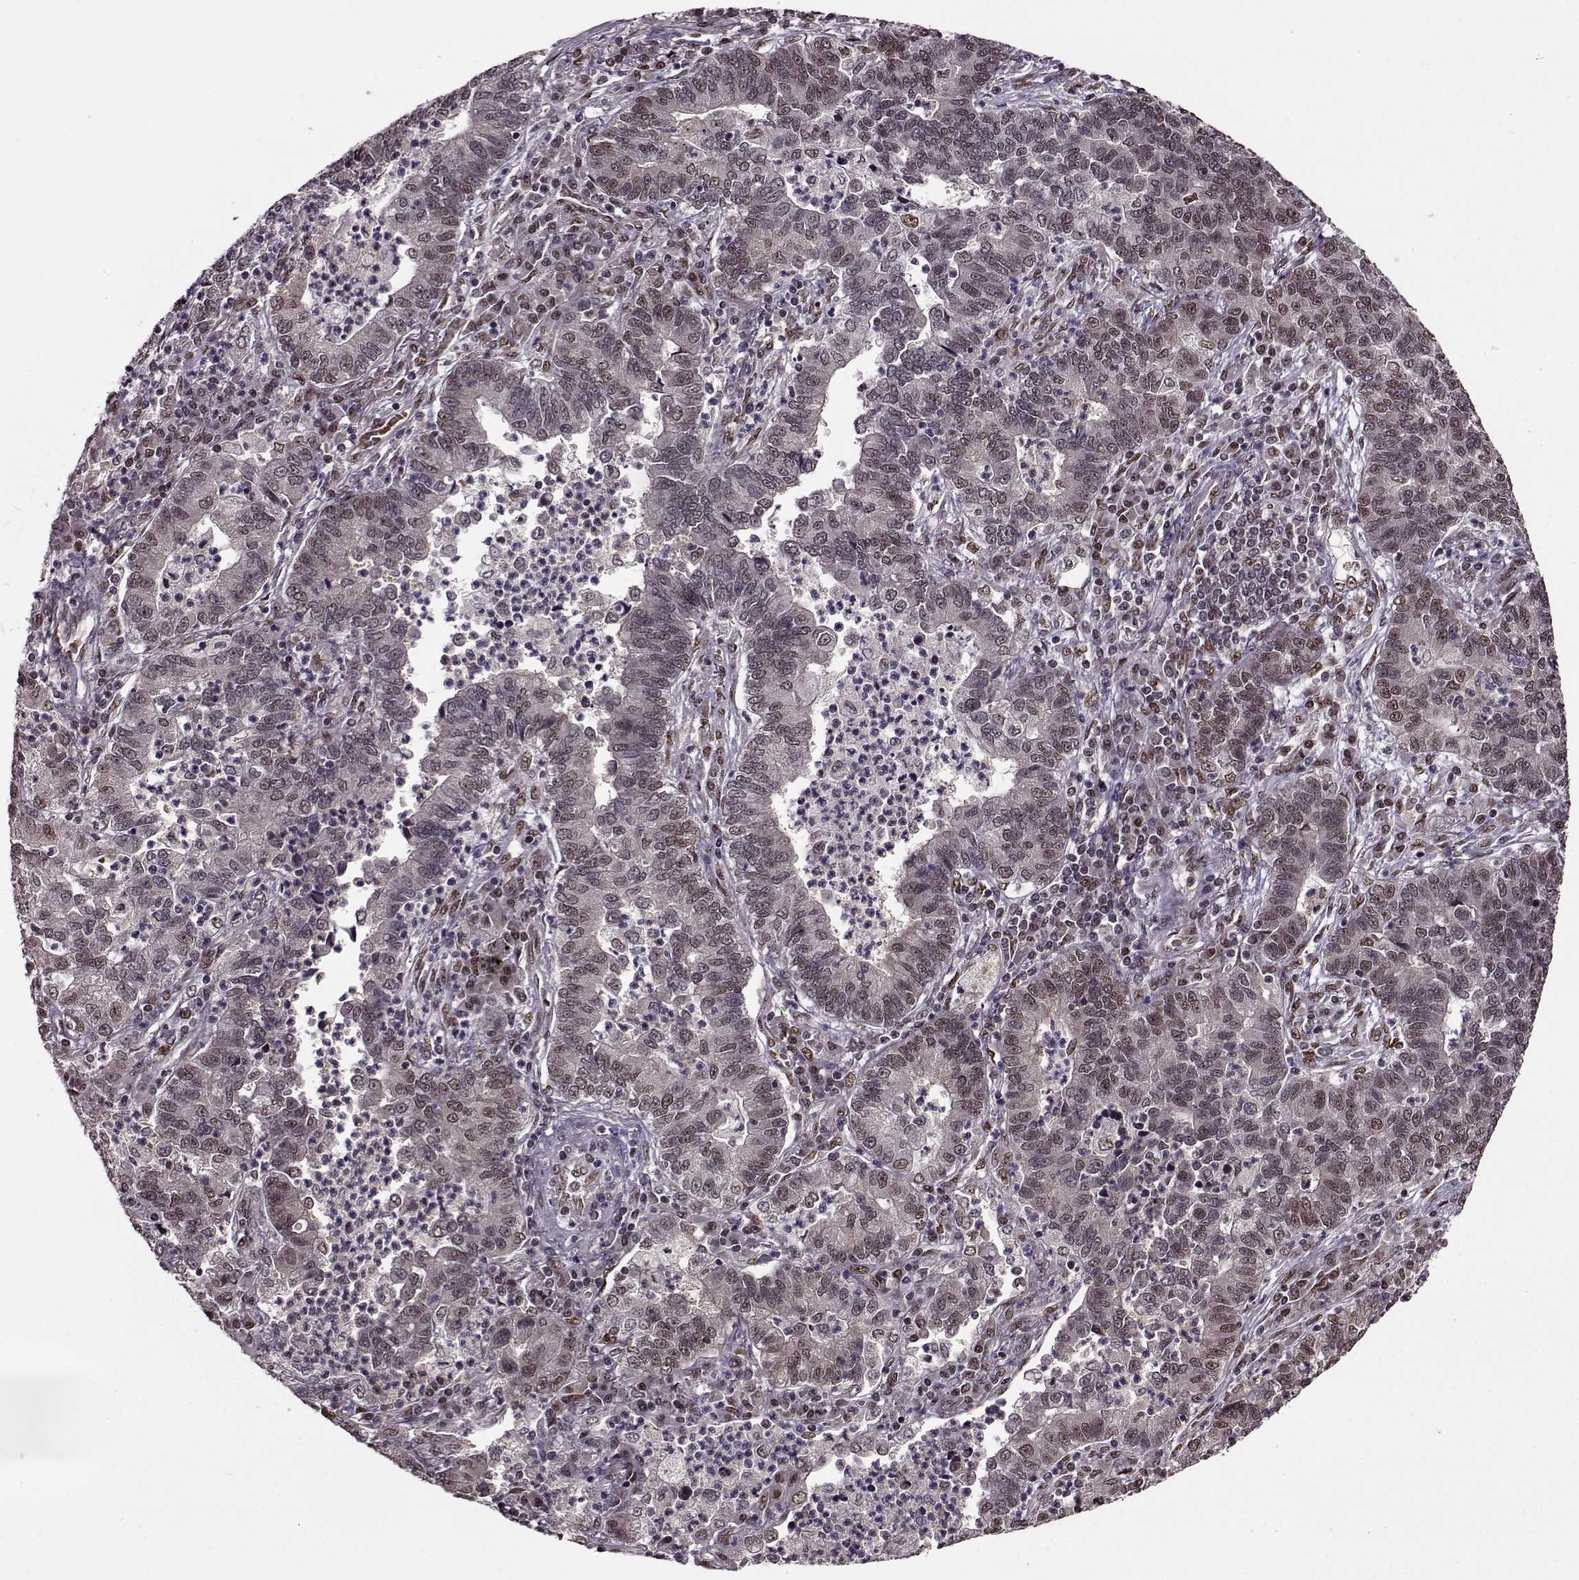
{"staining": {"intensity": "weak", "quantity": "25%-75%", "location": "nuclear"}, "tissue": "lung cancer", "cell_type": "Tumor cells", "image_type": "cancer", "snomed": [{"axis": "morphology", "description": "Adenocarcinoma, NOS"}, {"axis": "topography", "description": "Lung"}], "caption": "IHC photomicrograph of neoplastic tissue: adenocarcinoma (lung) stained using immunohistochemistry demonstrates low levels of weak protein expression localized specifically in the nuclear of tumor cells, appearing as a nuclear brown color.", "gene": "FTO", "patient": {"sex": "female", "age": 57}}